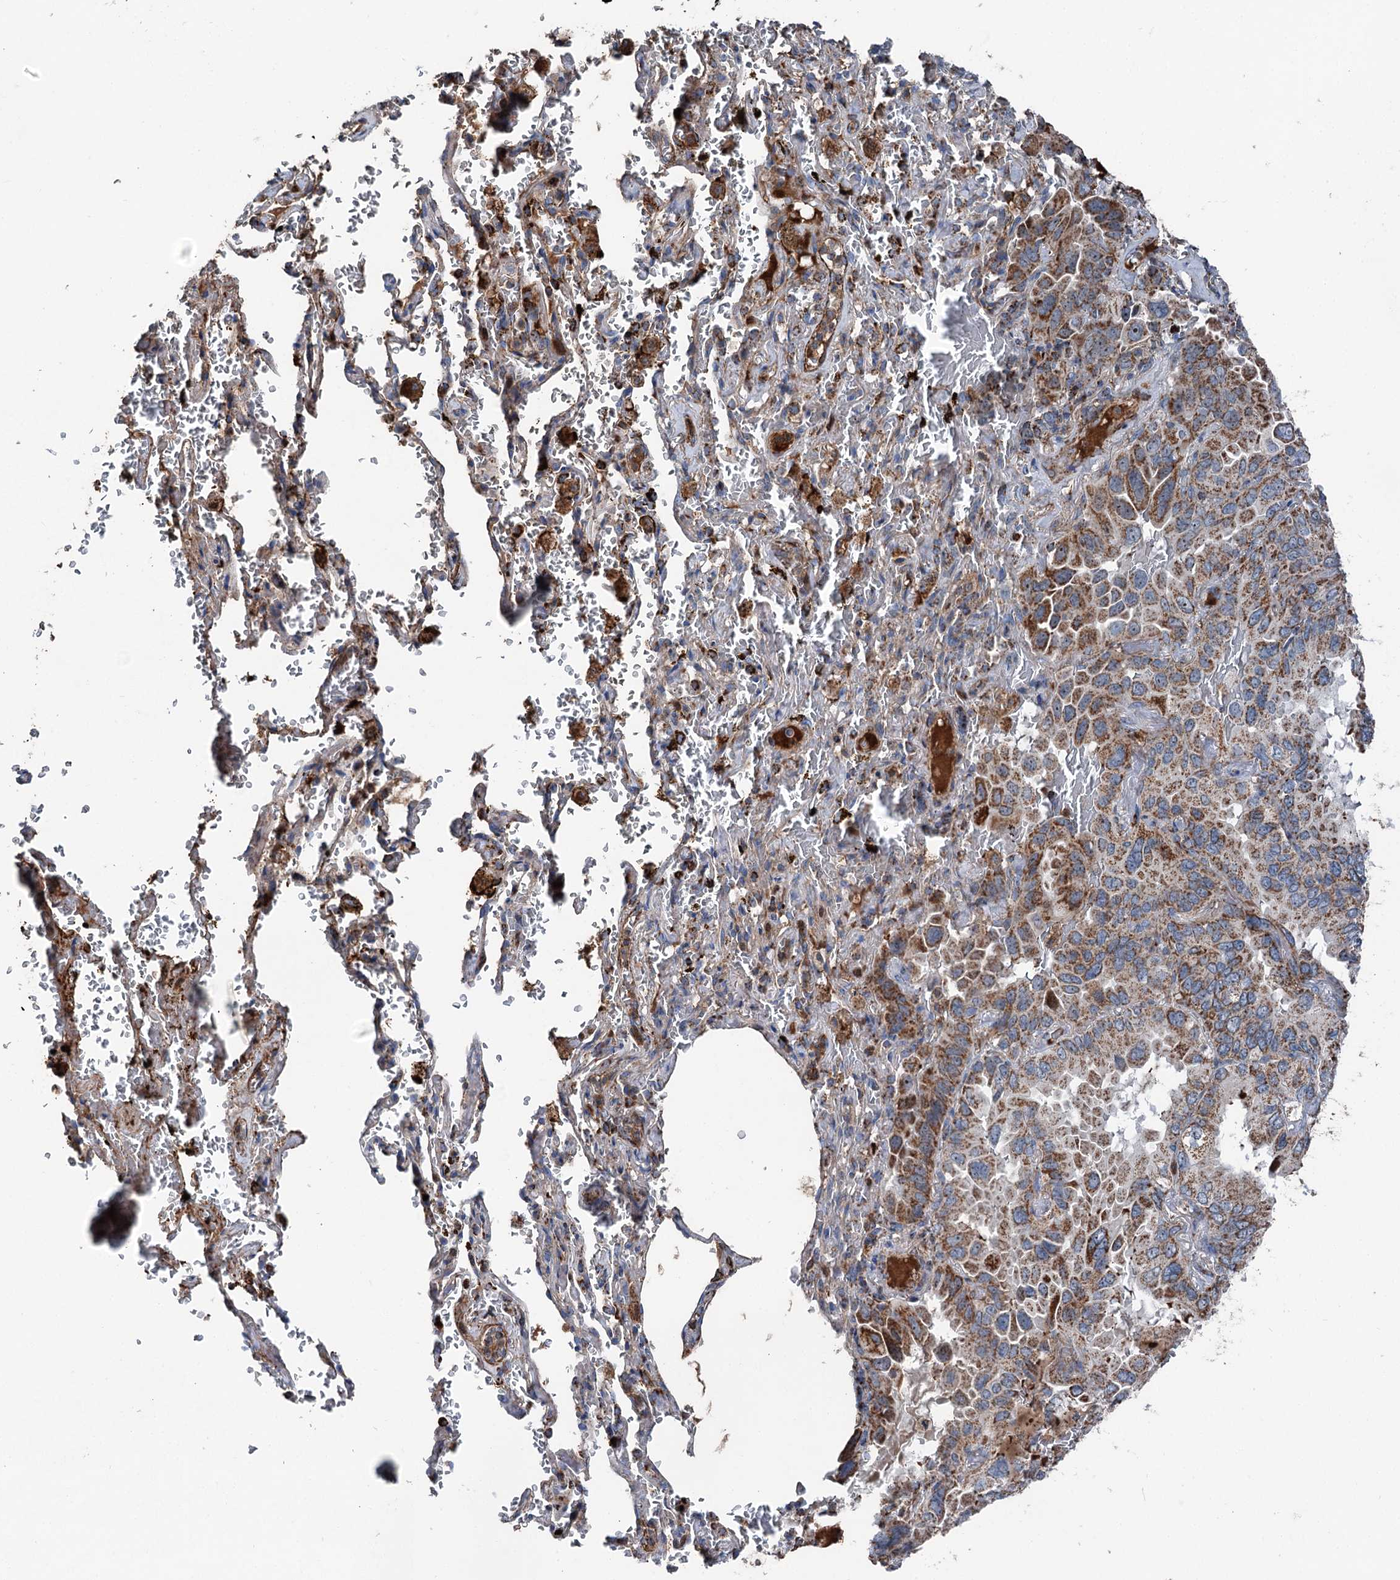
{"staining": {"intensity": "moderate", "quantity": ">75%", "location": "cytoplasmic/membranous"}, "tissue": "lung cancer", "cell_type": "Tumor cells", "image_type": "cancer", "snomed": [{"axis": "morphology", "description": "Adenocarcinoma, NOS"}, {"axis": "topography", "description": "Lung"}], "caption": "A brown stain highlights moderate cytoplasmic/membranous expression of a protein in human lung cancer (adenocarcinoma) tumor cells. The staining was performed using DAB, with brown indicating positive protein expression. Nuclei are stained blue with hematoxylin.", "gene": "DDIAS", "patient": {"sex": "male", "age": 64}}